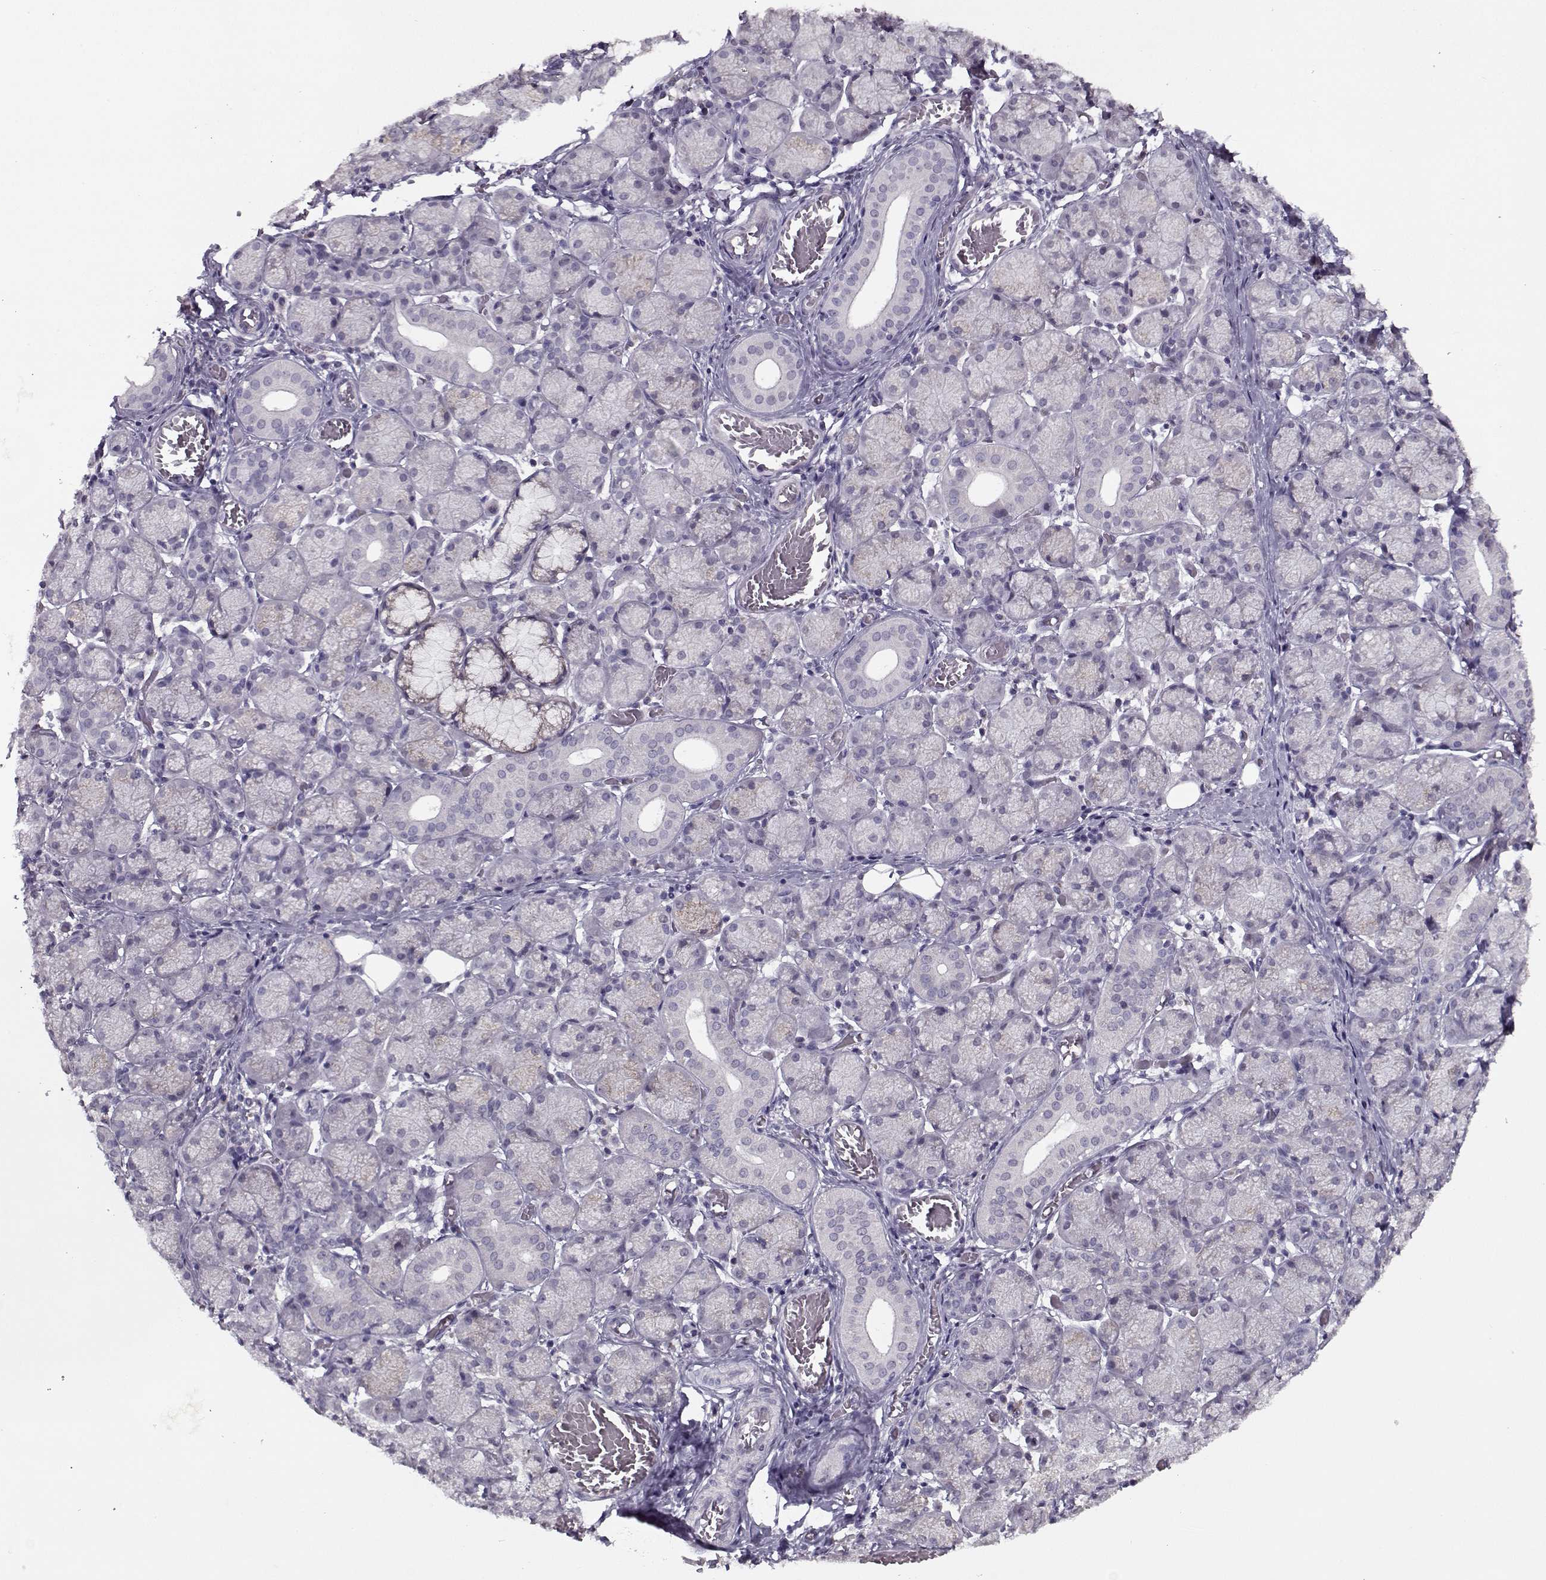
{"staining": {"intensity": "weak", "quantity": "<25%", "location": "cytoplasmic/membranous"}, "tissue": "salivary gland", "cell_type": "Glandular cells", "image_type": "normal", "snomed": [{"axis": "morphology", "description": "Normal tissue, NOS"}, {"axis": "topography", "description": "Salivary gland"}, {"axis": "topography", "description": "Peripheral nerve tissue"}], "caption": "A photomicrograph of salivary gland stained for a protein exhibits no brown staining in glandular cells. The staining was performed using DAB (3,3'-diaminobenzidine) to visualize the protein expression in brown, while the nuclei were stained in blue with hematoxylin (Magnification: 20x).", "gene": "SEC16B", "patient": {"sex": "female", "age": 24}}